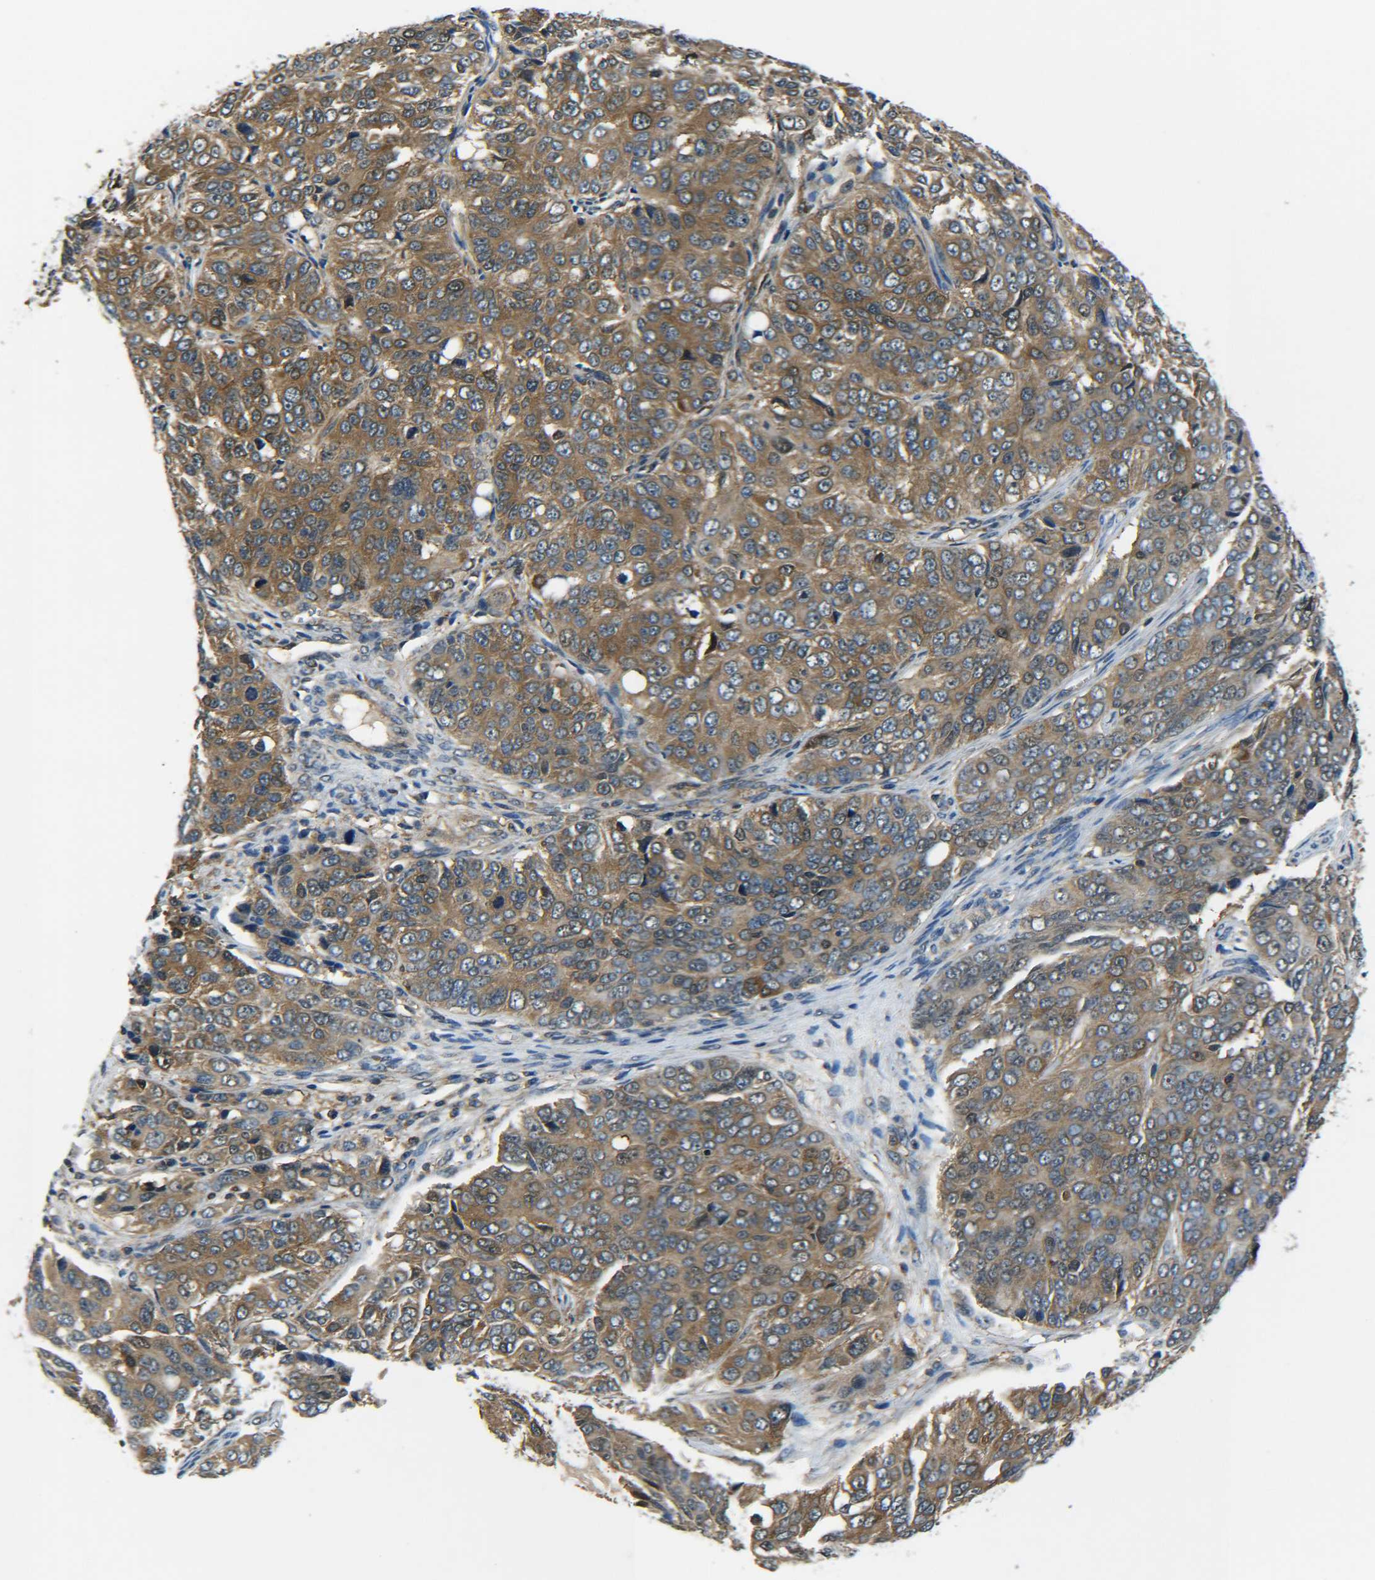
{"staining": {"intensity": "moderate", "quantity": ">75%", "location": "cytoplasmic/membranous"}, "tissue": "ovarian cancer", "cell_type": "Tumor cells", "image_type": "cancer", "snomed": [{"axis": "morphology", "description": "Carcinoma, endometroid"}, {"axis": "topography", "description": "Ovary"}], "caption": "Ovarian endometroid carcinoma stained with a brown dye reveals moderate cytoplasmic/membranous positive staining in approximately >75% of tumor cells.", "gene": "PREB", "patient": {"sex": "female", "age": 51}}